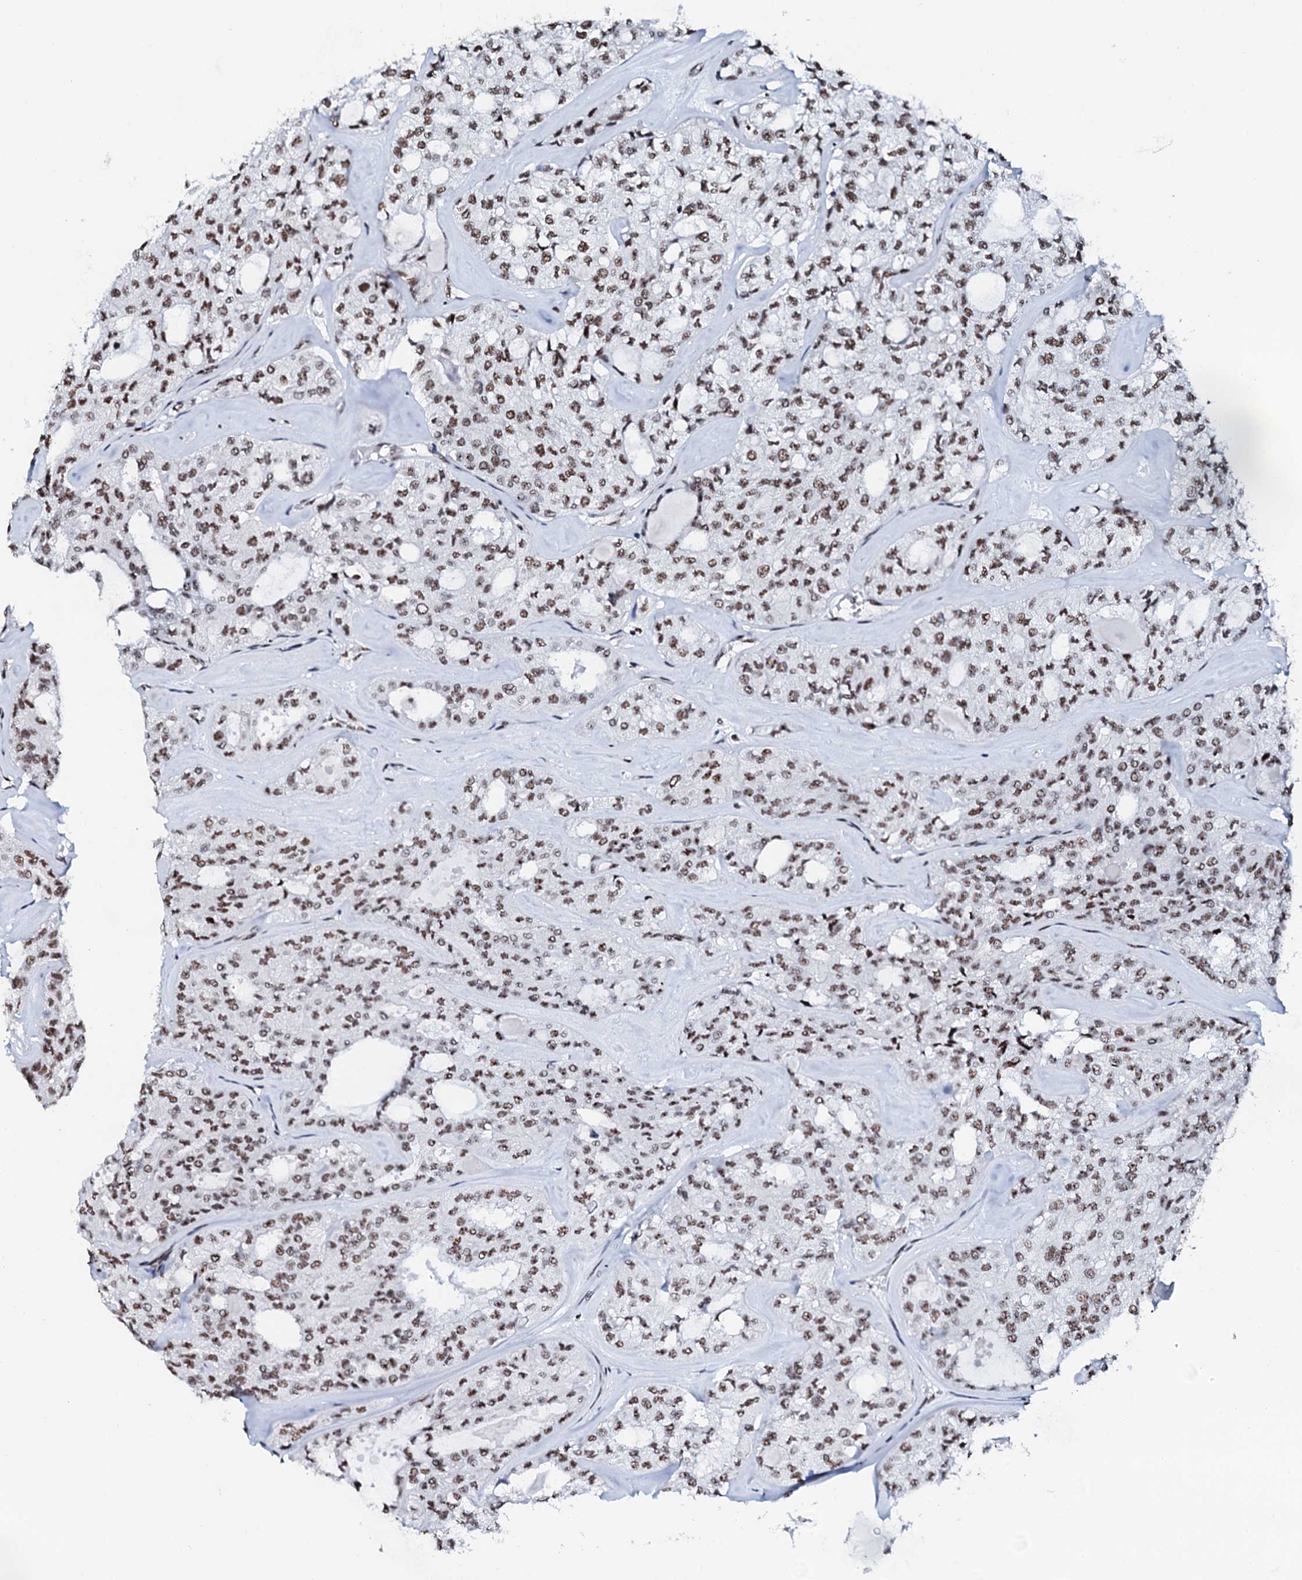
{"staining": {"intensity": "moderate", "quantity": ">75%", "location": "nuclear"}, "tissue": "thyroid cancer", "cell_type": "Tumor cells", "image_type": "cancer", "snomed": [{"axis": "morphology", "description": "Follicular adenoma carcinoma, NOS"}, {"axis": "topography", "description": "Thyroid gland"}], "caption": "Human thyroid follicular adenoma carcinoma stained for a protein (brown) exhibits moderate nuclear positive staining in about >75% of tumor cells.", "gene": "NKAPD1", "patient": {"sex": "male", "age": 75}}